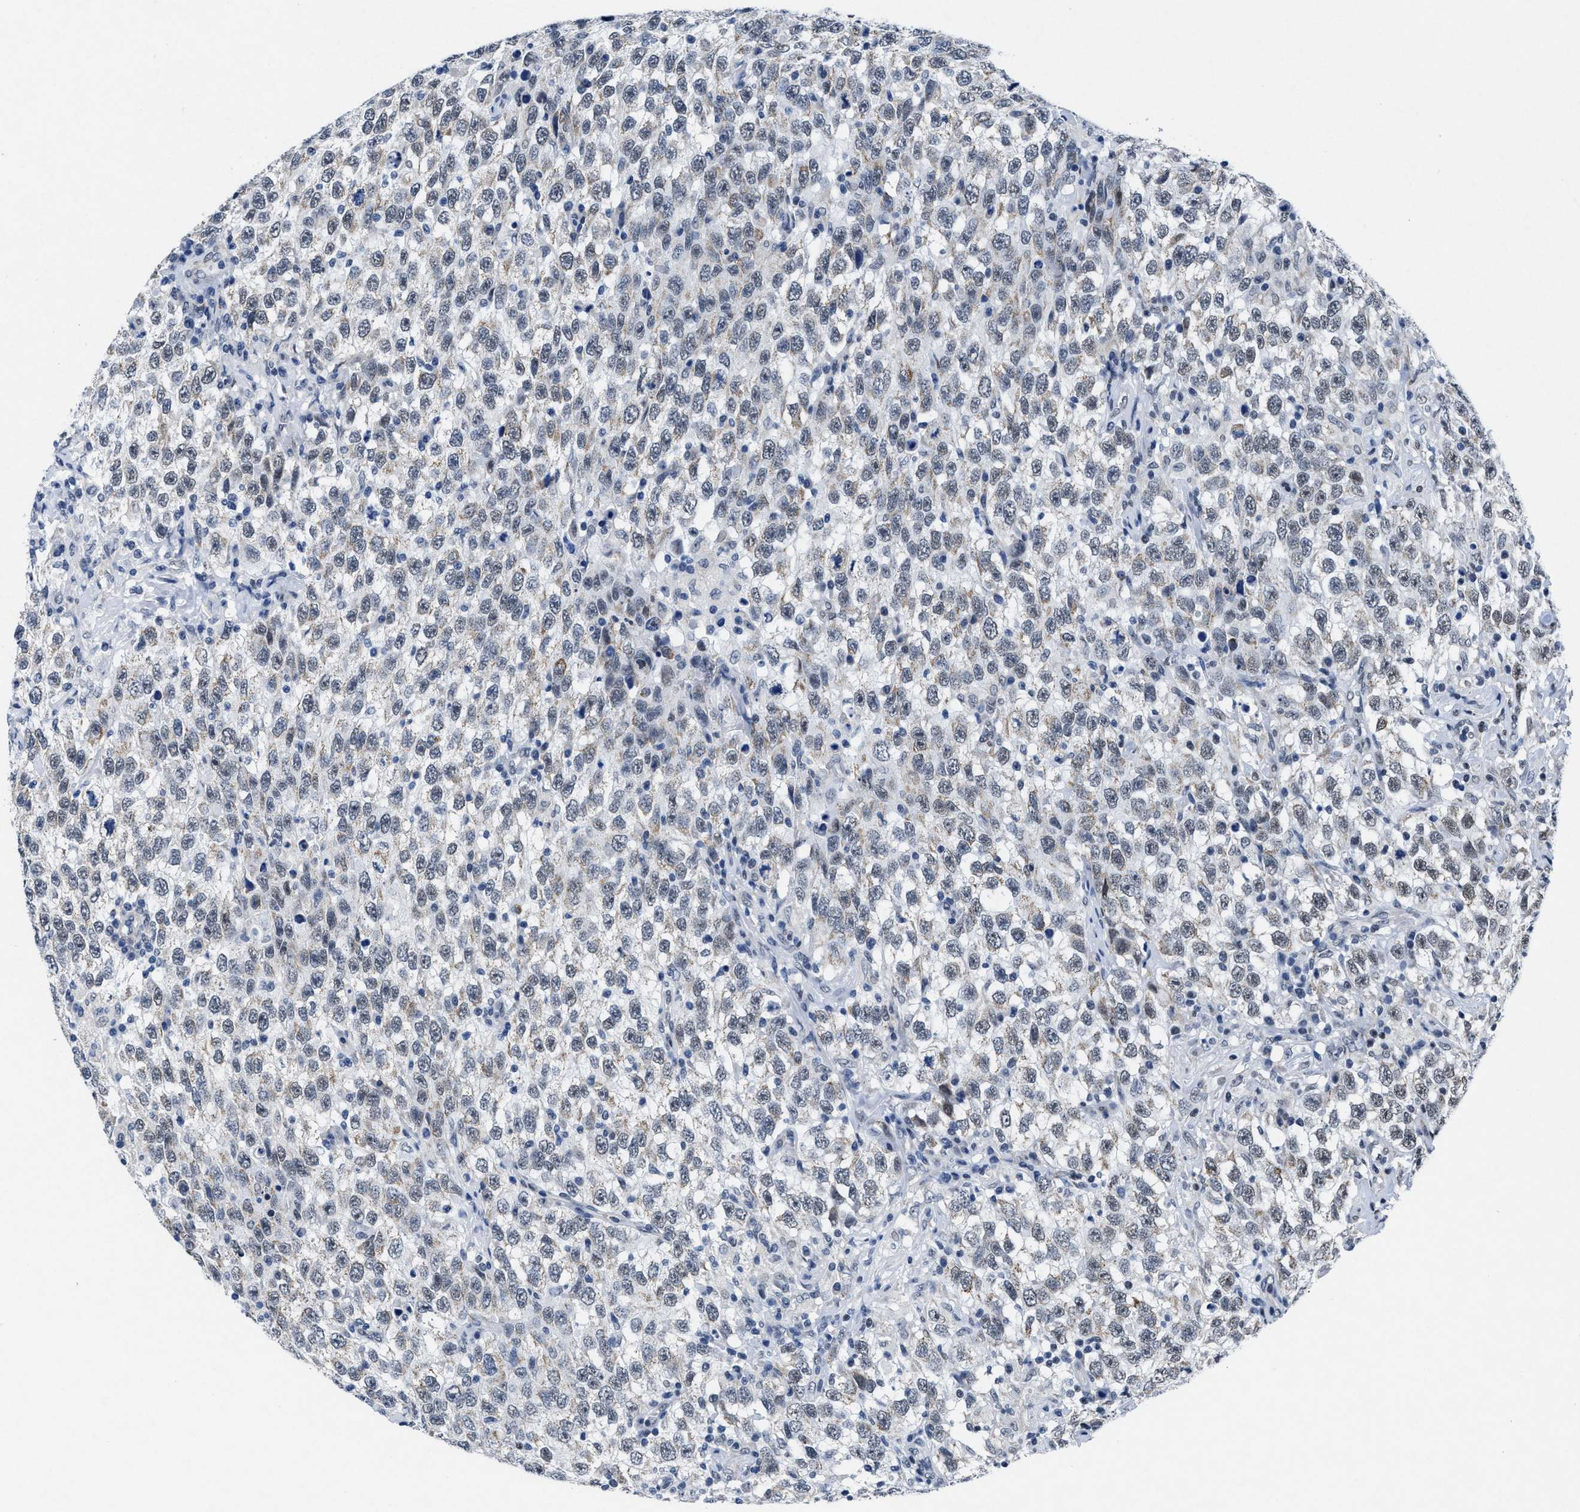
{"staining": {"intensity": "weak", "quantity": "<25%", "location": "cytoplasmic/membranous,nuclear"}, "tissue": "testis cancer", "cell_type": "Tumor cells", "image_type": "cancer", "snomed": [{"axis": "morphology", "description": "Seminoma, NOS"}, {"axis": "topography", "description": "Testis"}], "caption": "Immunohistochemical staining of human seminoma (testis) shows no significant positivity in tumor cells.", "gene": "ID3", "patient": {"sex": "male", "age": 41}}